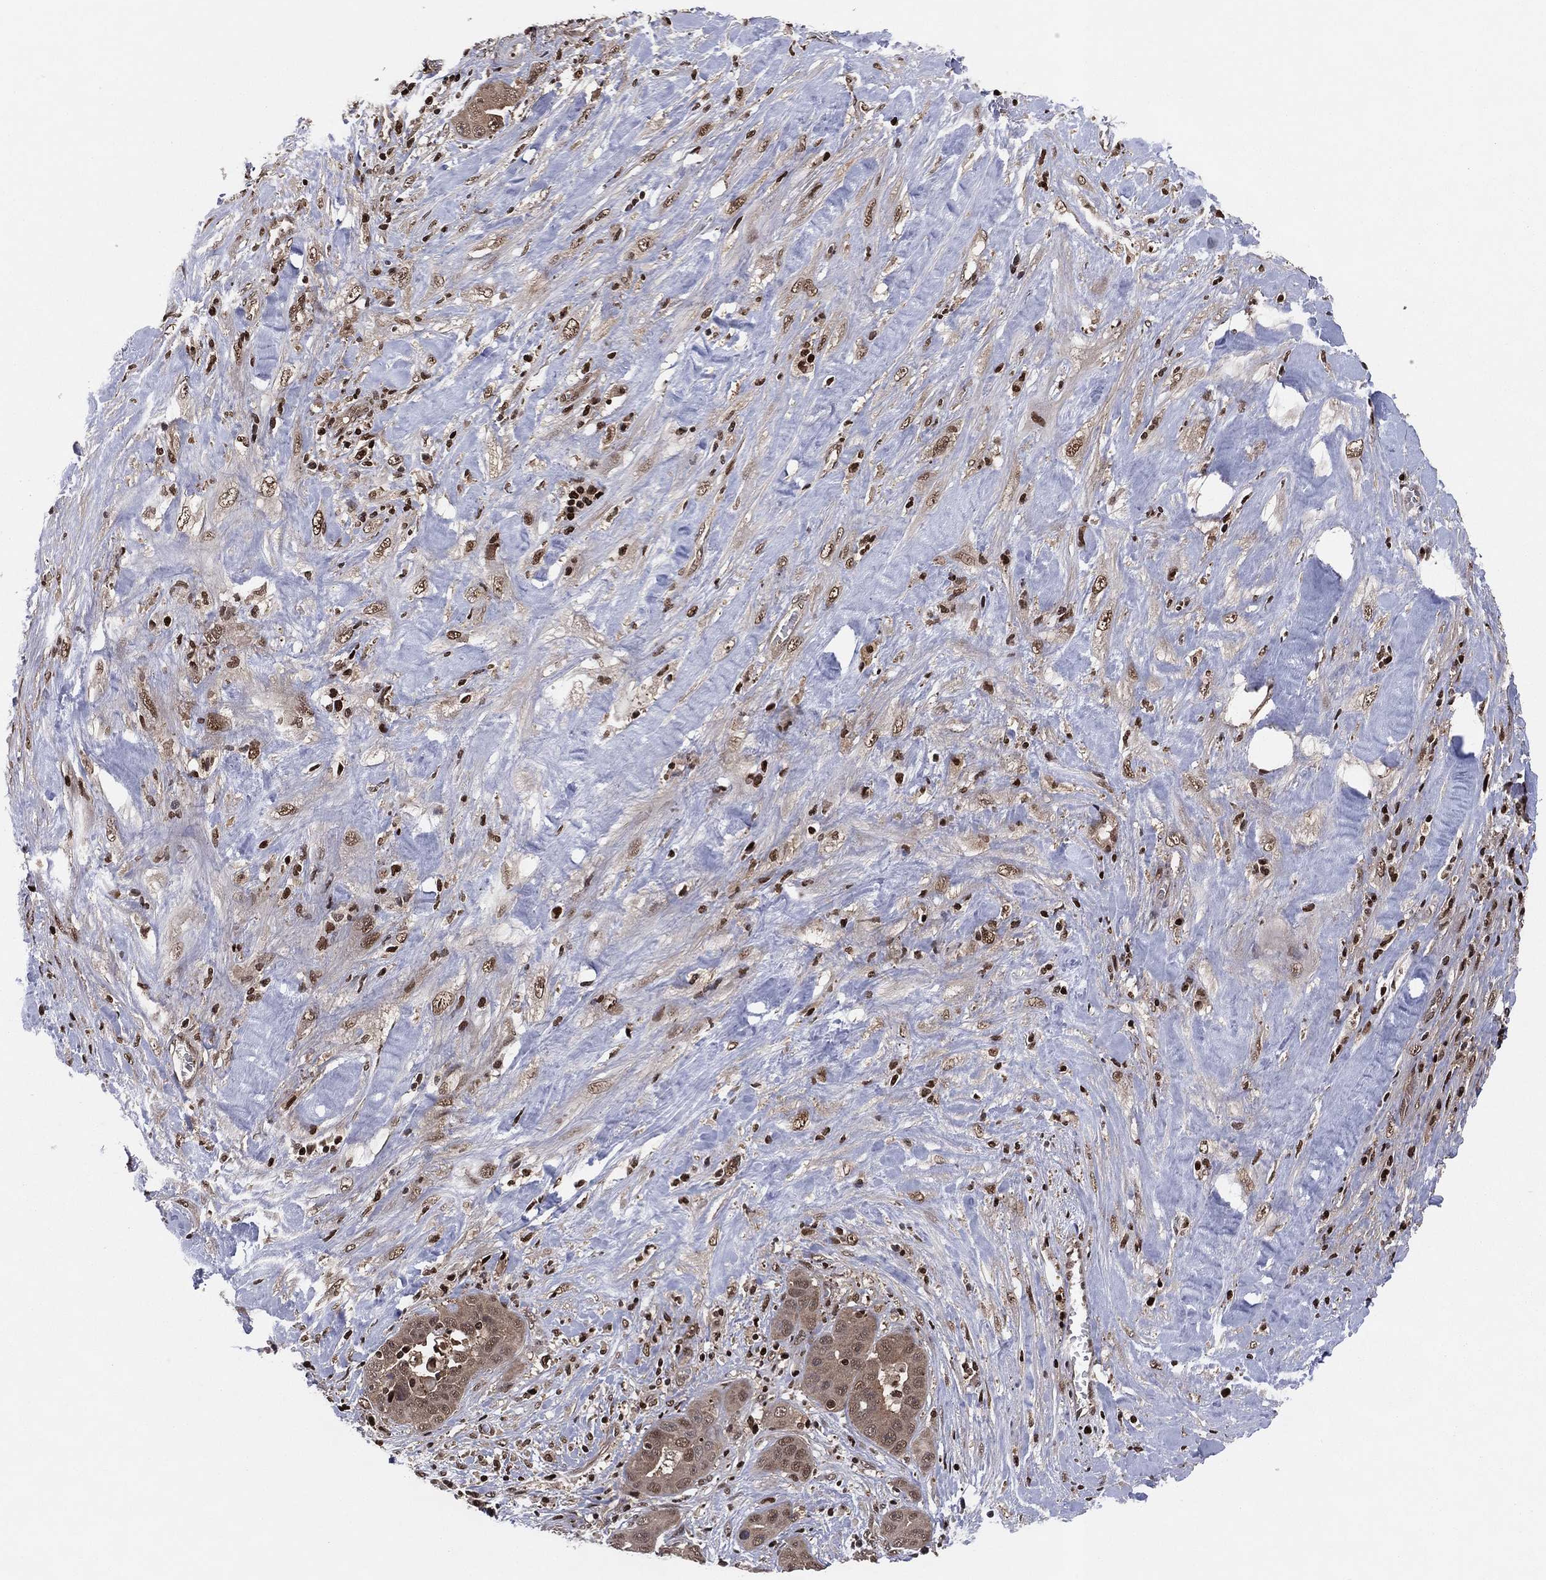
{"staining": {"intensity": "moderate", "quantity": "25%-75%", "location": "cytoplasmic/membranous,nuclear"}, "tissue": "liver cancer", "cell_type": "Tumor cells", "image_type": "cancer", "snomed": [{"axis": "morphology", "description": "Cholangiocarcinoma"}, {"axis": "topography", "description": "Liver"}], "caption": "Immunohistochemistry image of neoplastic tissue: human liver cancer stained using immunohistochemistry shows medium levels of moderate protein expression localized specifically in the cytoplasmic/membranous and nuclear of tumor cells, appearing as a cytoplasmic/membranous and nuclear brown color.", "gene": "PSMA1", "patient": {"sex": "female", "age": 52}}